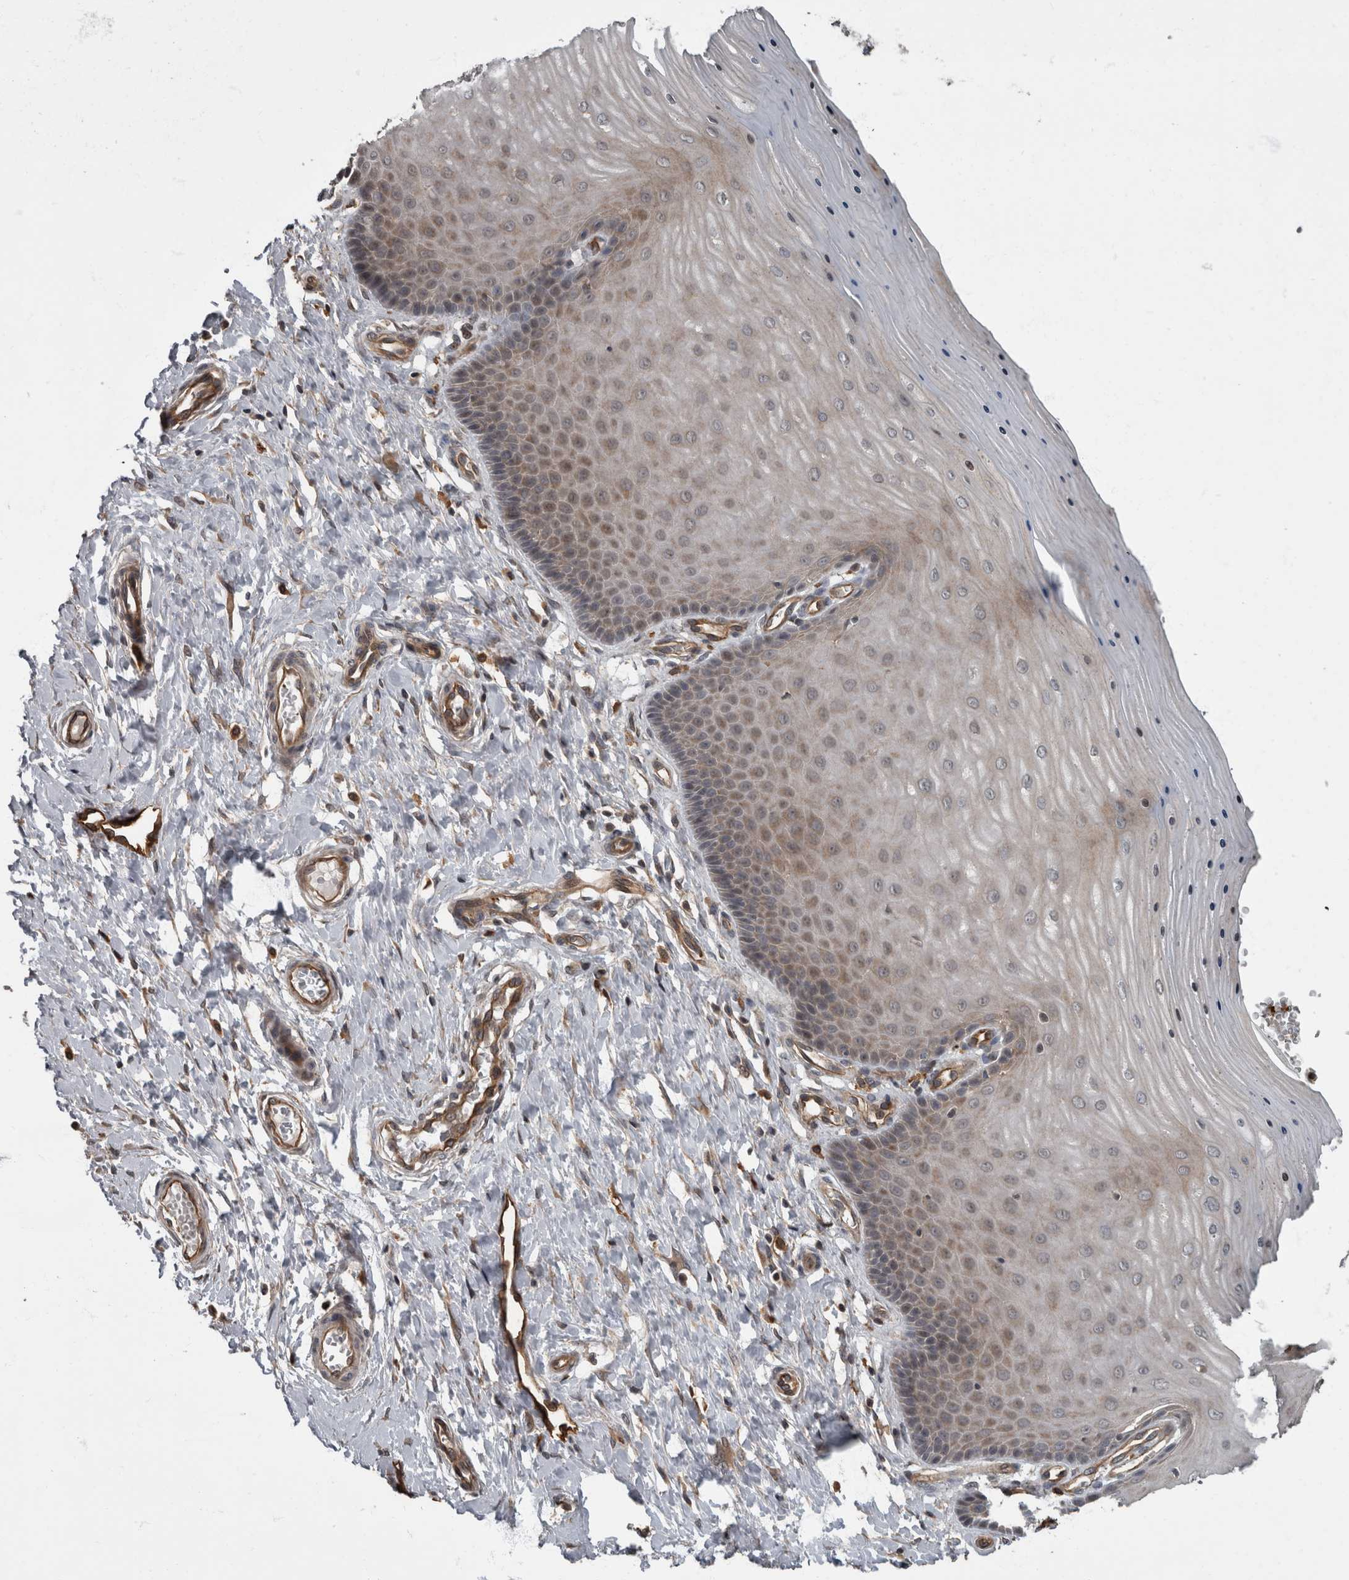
{"staining": {"intensity": "moderate", "quantity": "25%-75%", "location": "cytoplasmic/membranous"}, "tissue": "cervix", "cell_type": "Glandular cells", "image_type": "normal", "snomed": [{"axis": "morphology", "description": "Normal tissue, NOS"}, {"axis": "topography", "description": "Cervix"}], "caption": "Normal cervix was stained to show a protein in brown. There is medium levels of moderate cytoplasmic/membranous staining in approximately 25%-75% of glandular cells. (IHC, brightfield microscopy, high magnification).", "gene": "VEGFD", "patient": {"sex": "female", "age": 55}}